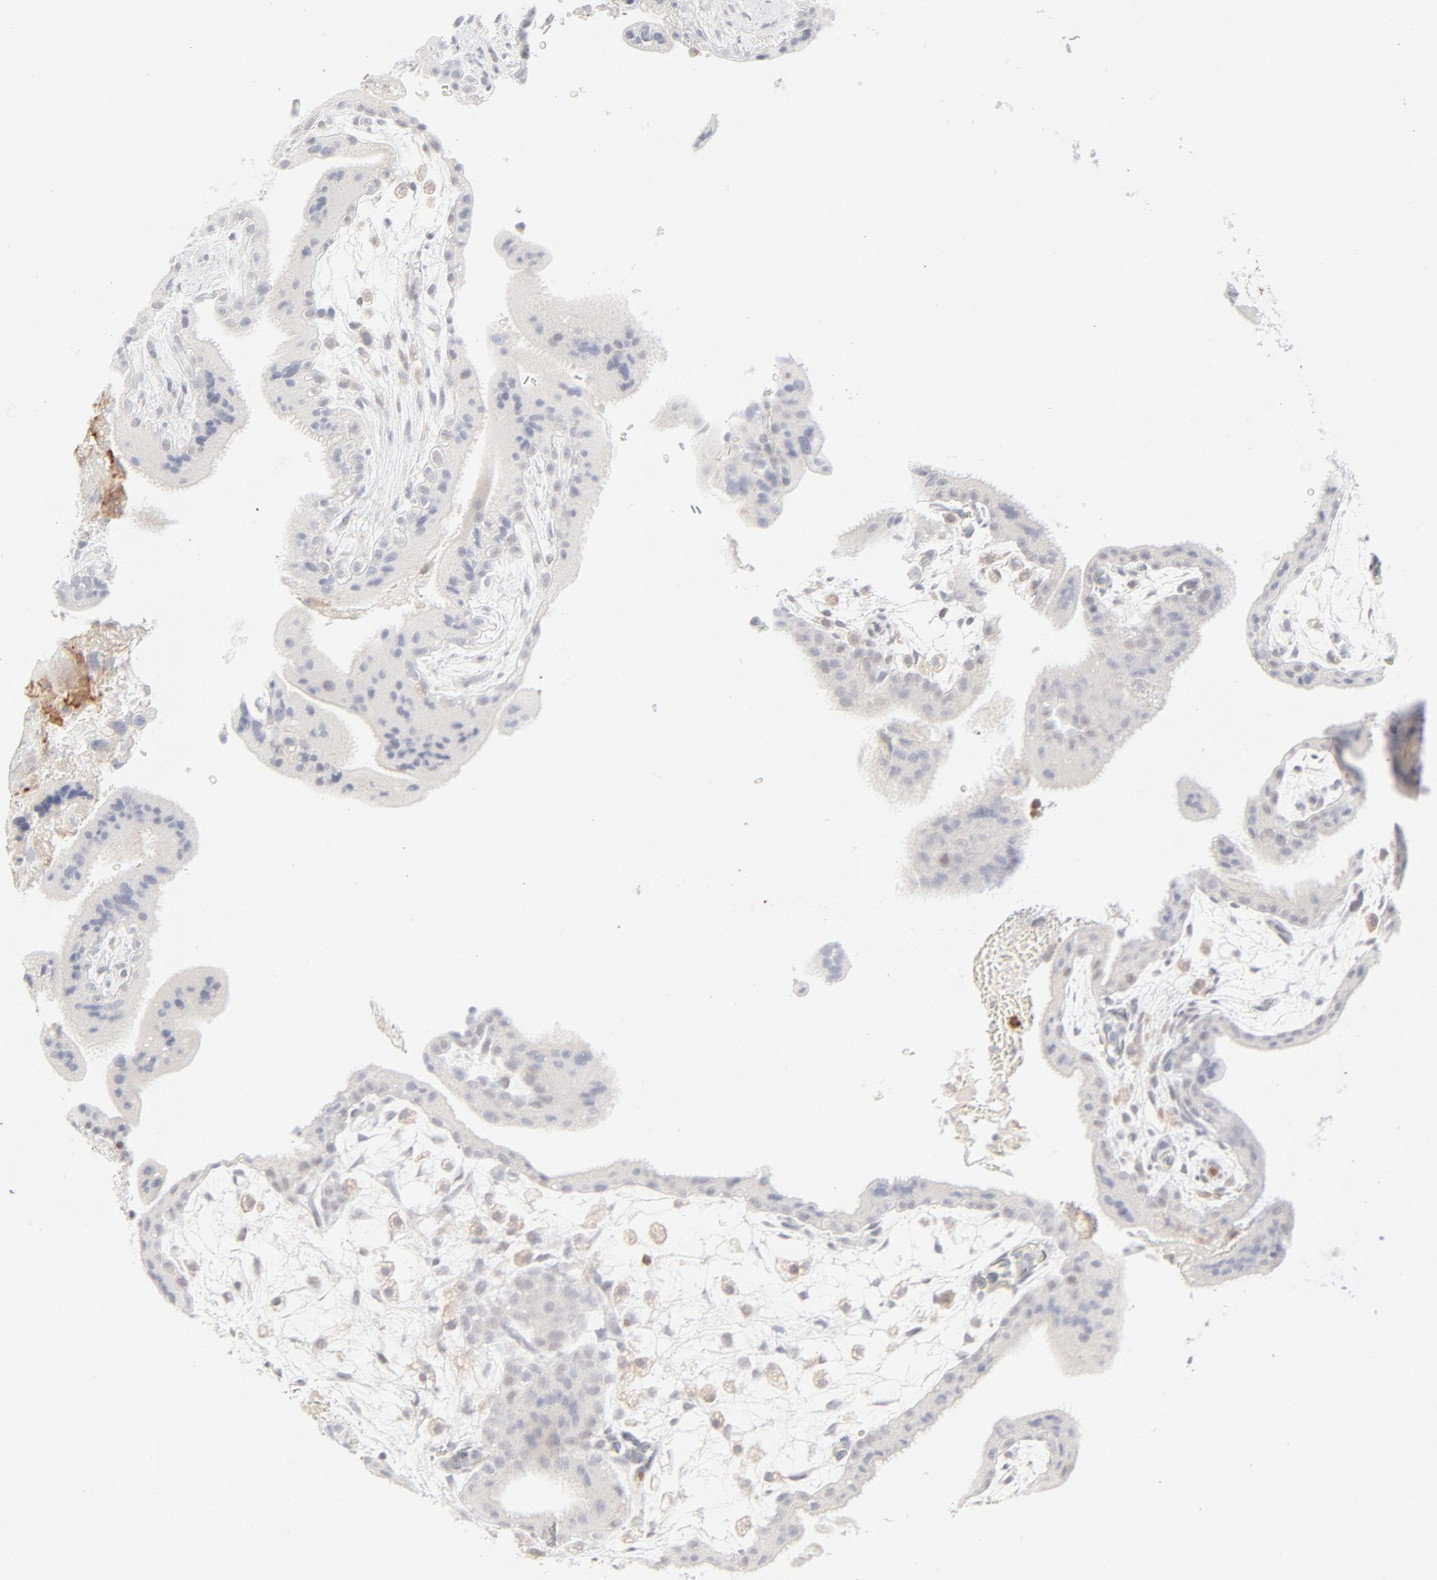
{"staining": {"intensity": "negative", "quantity": "none", "location": "none"}, "tissue": "placenta", "cell_type": "Decidual cells", "image_type": "normal", "snomed": [{"axis": "morphology", "description": "Normal tissue, NOS"}, {"axis": "topography", "description": "Placenta"}], "caption": "An image of placenta stained for a protein exhibits no brown staining in decidual cells. The staining was performed using DAB (3,3'-diaminobenzidine) to visualize the protein expression in brown, while the nuclei were stained in blue with hematoxylin (Magnification: 20x).", "gene": "PRKCB", "patient": {"sex": "female", "age": 35}}